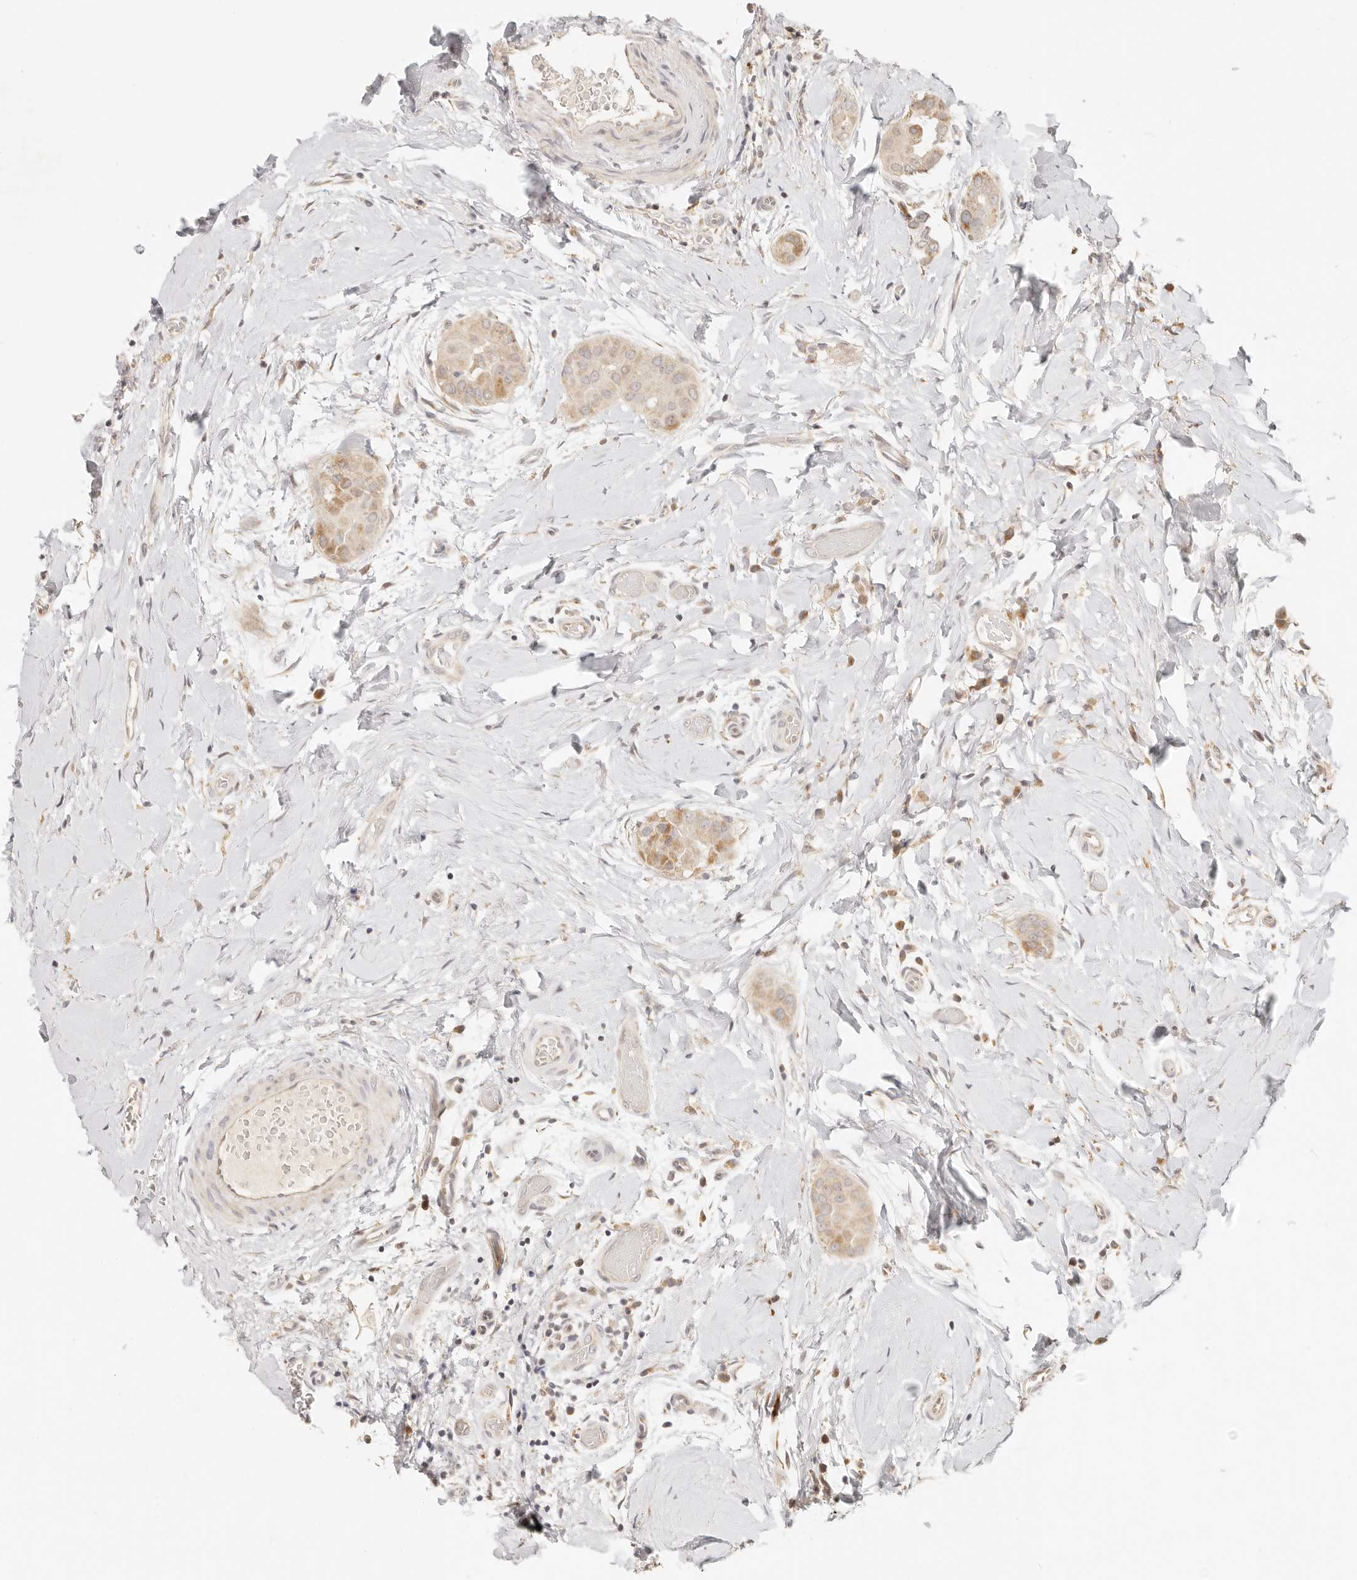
{"staining": {"intensity": "weak", "quantity": ">75%", "location": "cytoplasmic/membranous"}, "tissue": "thyroid cancer", "cell_type": "Tumor cells", "image_type": "cancer", "snomed": [{"axis": "morphology", "description": "Papillary adenocarcinoma, NOS"}, {"axis": "topography", "description": "Thyroid gland"}], "caption": "Immunohistochemical staining of papillary adenocarcinoma (thyroid) displays weak cytoplasmic/membranous protein positivity in approximately >75% of tumor cells. Using DAB (3,3'-diaminobenzidine) (brown) and hematoxylin (blue) stains, captured at high magnification using brightfield microscopy.", "gene": "TIMM17A", "patient": {"sex": "male", "age": 33}}